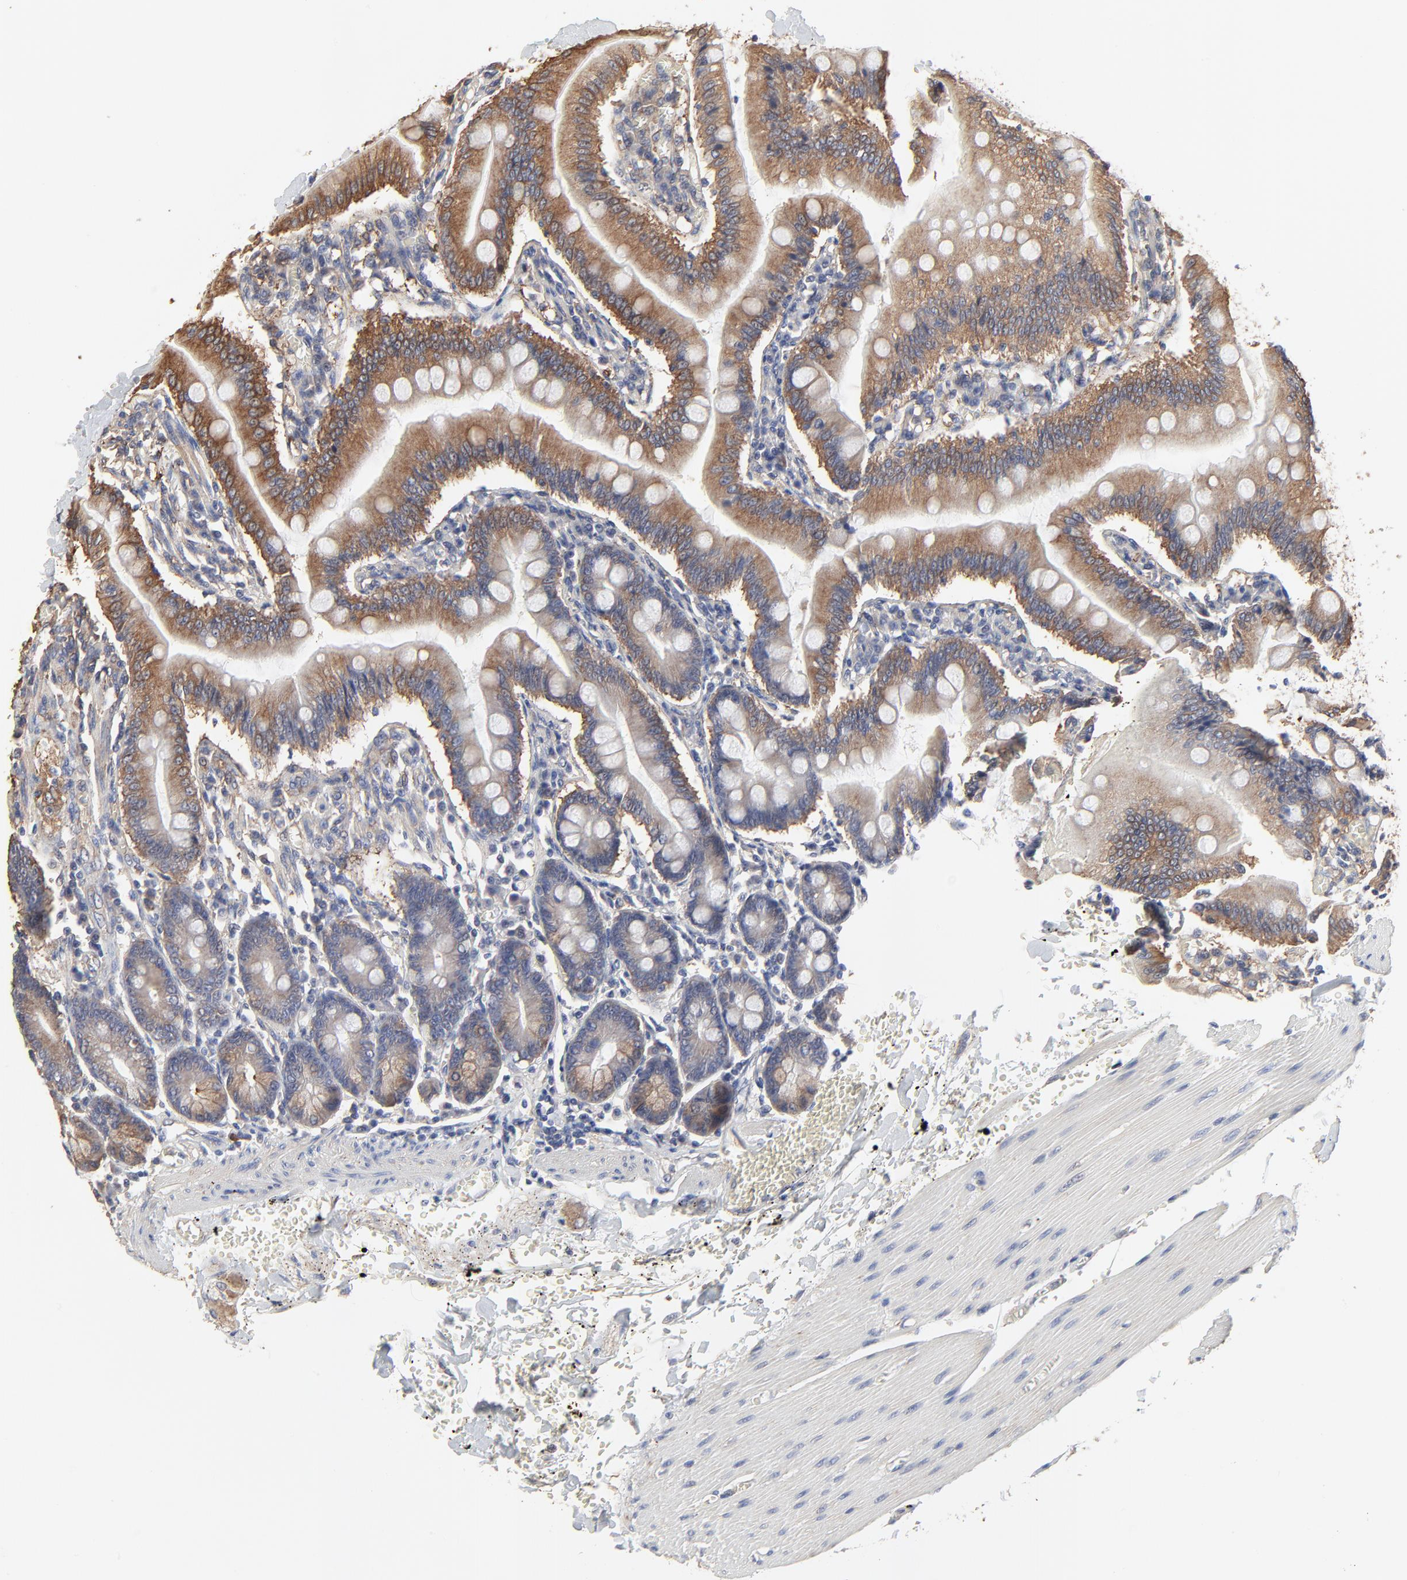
{"staining": {"intensity": "moderate", "quantity": ">75%", "location": "cytoplasmic/membranous"}, "tissue": "small intestine", "cell_type": "Glandular cells", "image_type": "normal", "snomed": [{"axis": "morphology", "description": "Normal tissue, NOS"}, {"axis": "topography", "description": "Small intestine"}], "caption": "Small intestine stained with IHC reveals moderate cytoplasmic/membranous positivity in approximately >75% of glandular cells.", "gene": "NXF3", "patient": {"sex": "male", "age": 71}}